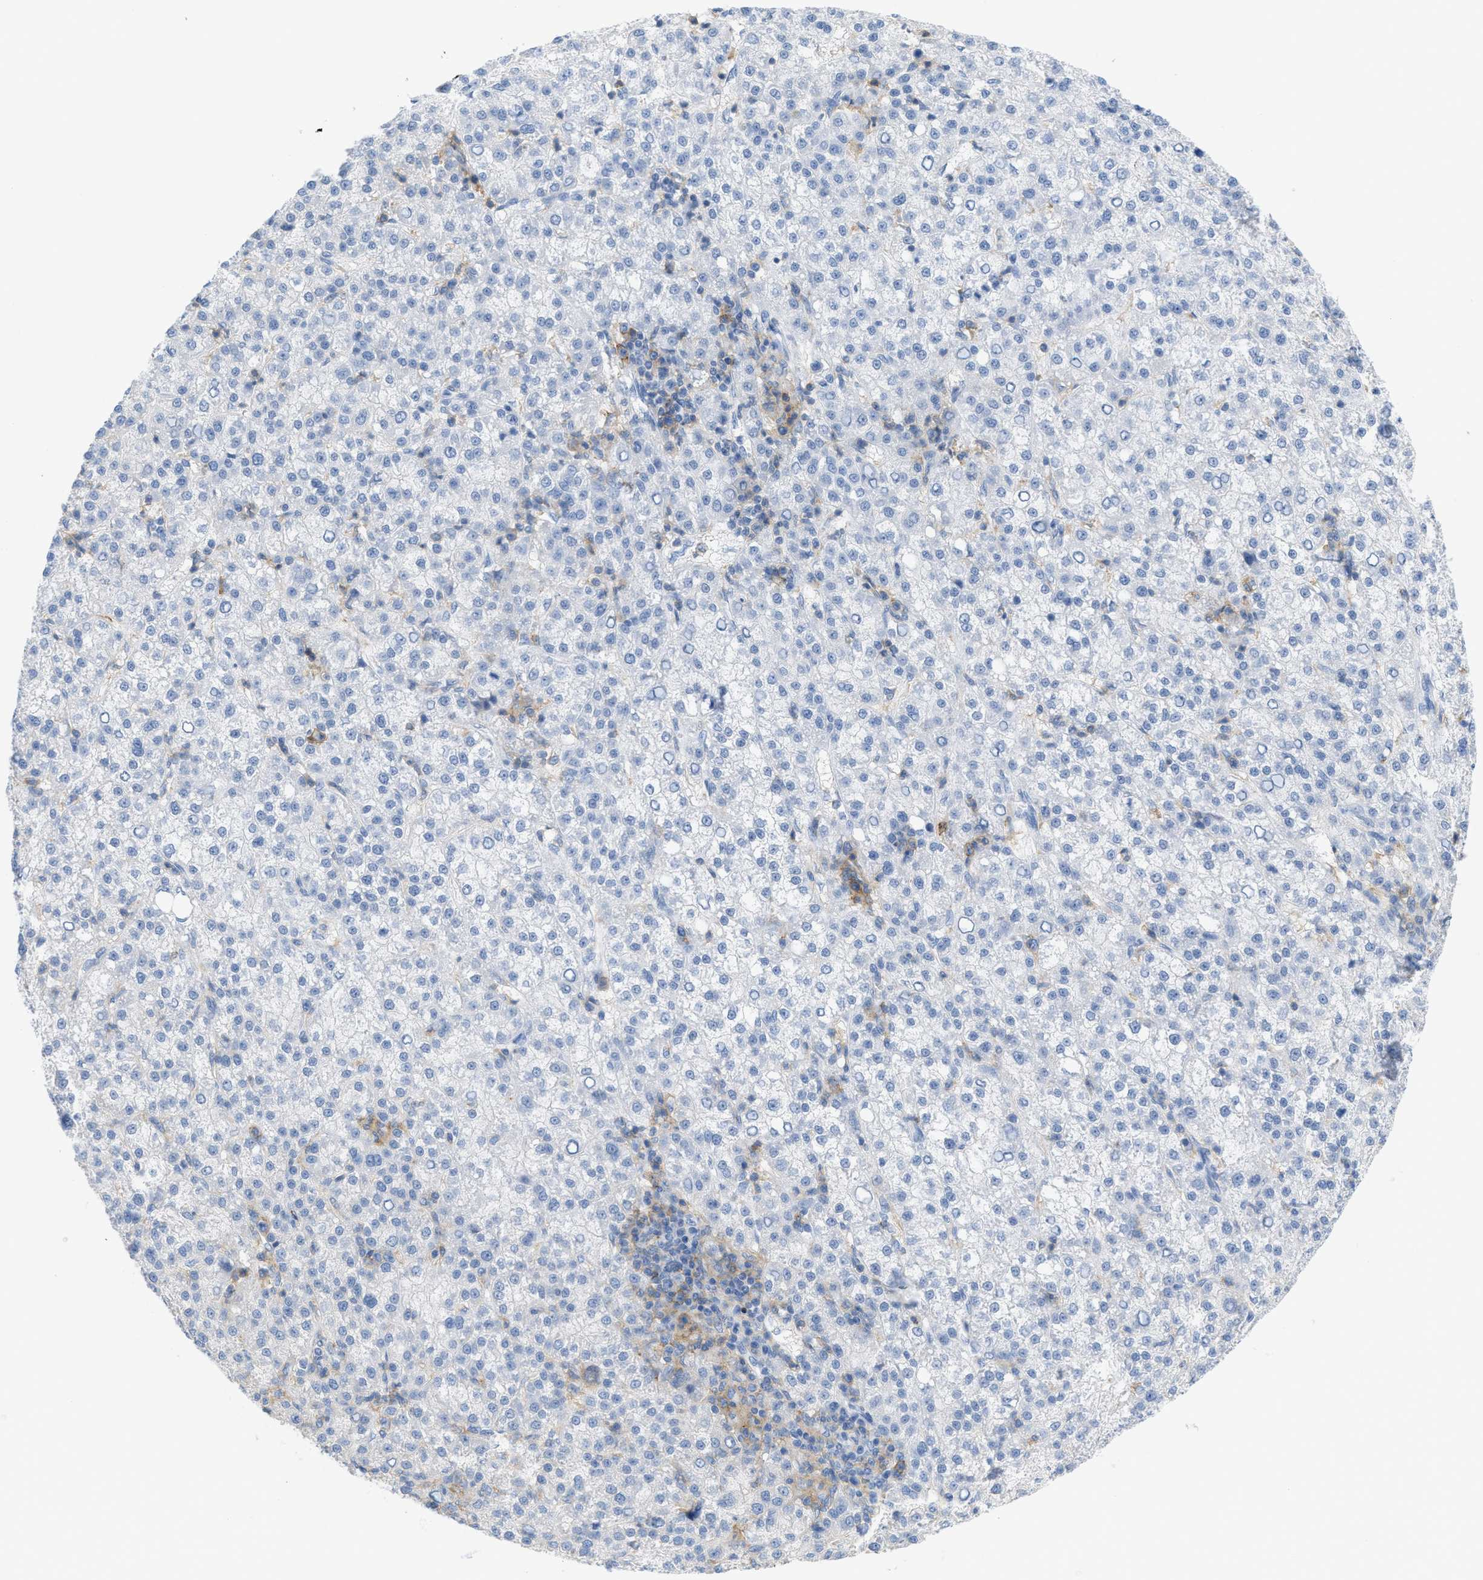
{"staining": {"intensity": "negative", "quantity": "none", "location": "none"}, "tissue": "liver cancer", "cell_type": "Tumor cells", "image_type": "cancer", "snomed": [{"axis": "morphology", "description": "Carcinoma, Hepatocellular, NOS"}, {"axis": "topography", "description": "Liver"}], "caption": "Tumor cells show no significant protein expression in hepatocellular carcinoma (liver).", "gene": "SLC3A2", "patient": {"sex": "female", "age": 58}}